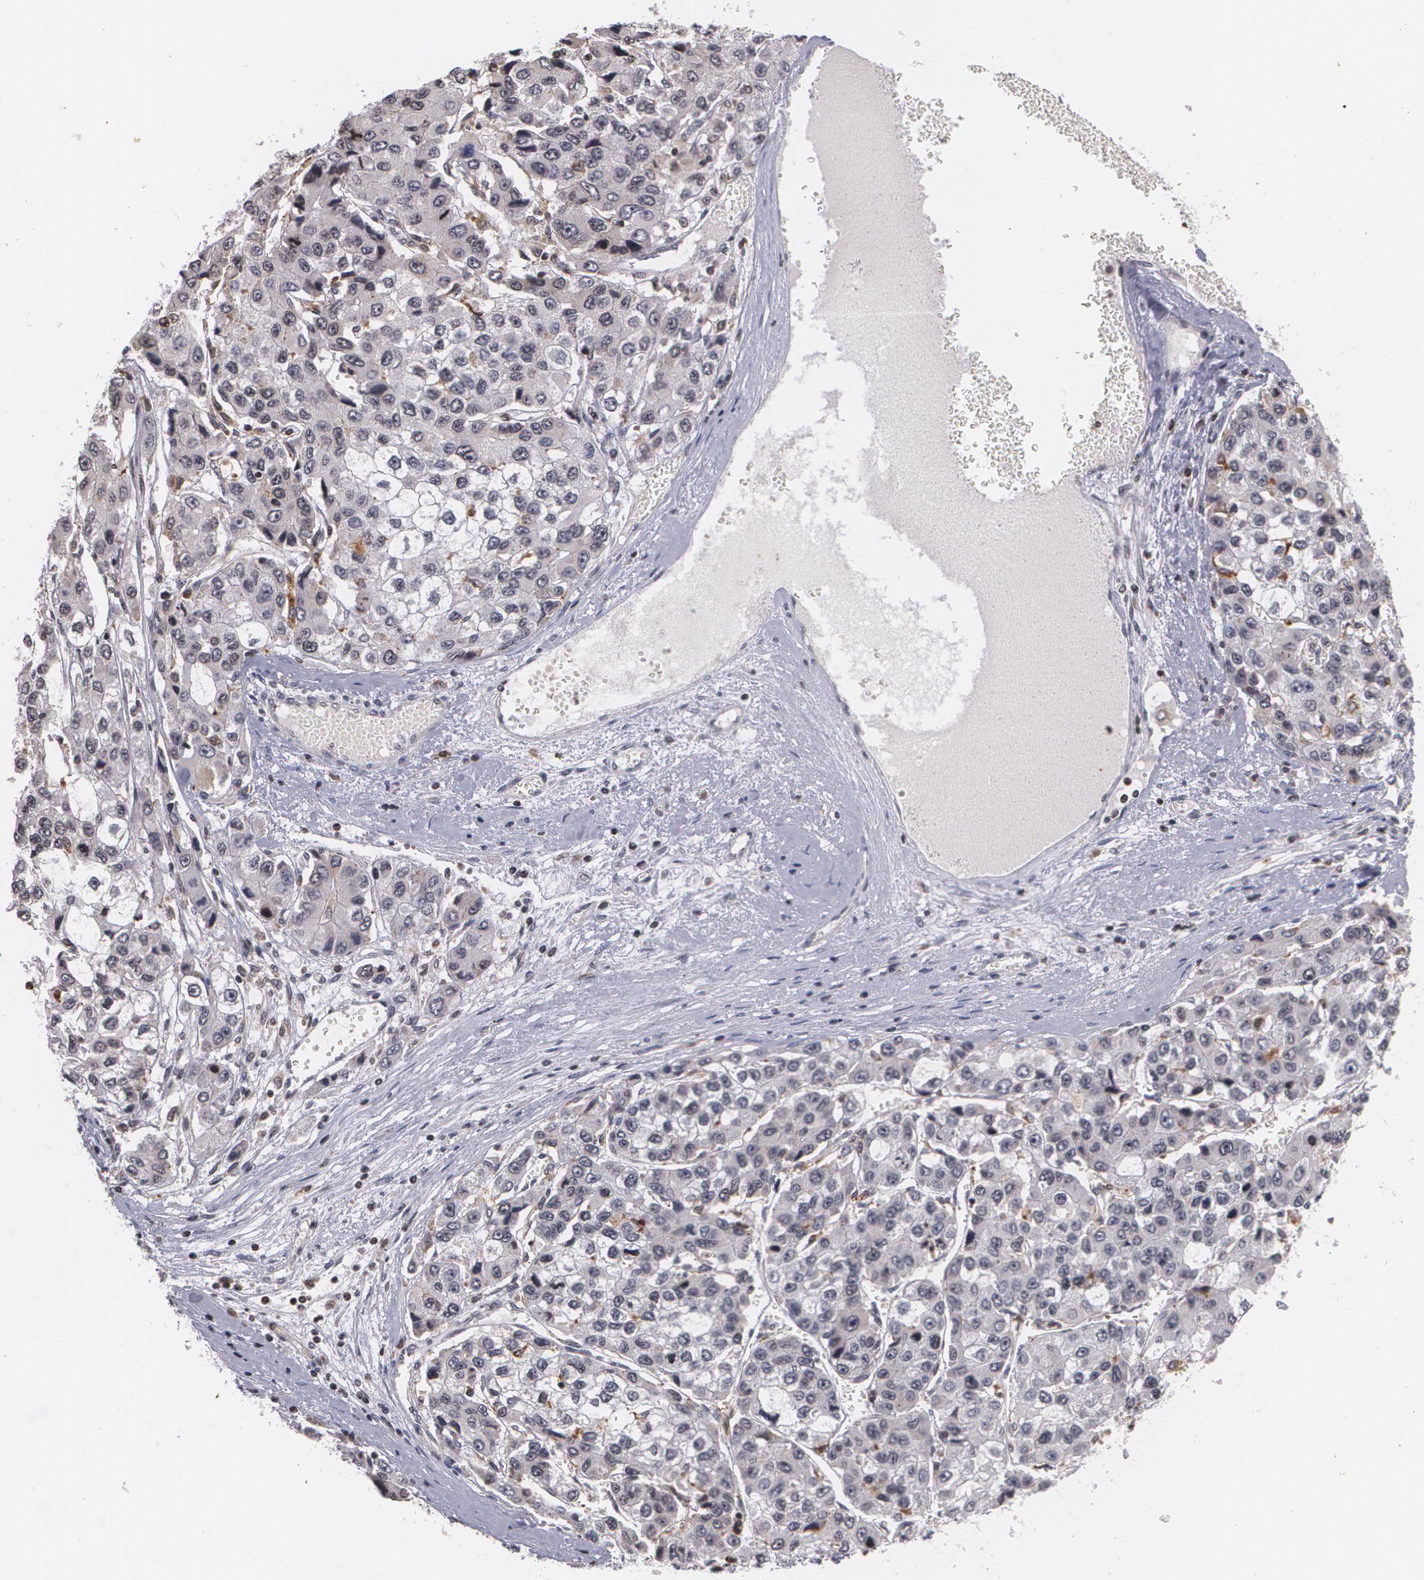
{"staining": {"intensity": "negative", "quantity": "none", "location": "none"}, "tissue": "liver cancer", "cell_type": "Tumor cells", "image_type": "cancer", "snomed": [{"axis": "morphology", "description": "Carcinoma, Hepatocellular, NOS"}, {"axis": "topography", "description": "Liver"}], "caption": "Tumor cells are negative for brown protein staining in hepatocellular carcinoma (liver). (DAB (3,3'-diaminobenzidine) immunohistochemistry visualized using brightfield microscopy, high magnification).", "gene": "VAV3", "patient": {"sex": "female", "age": 66}}